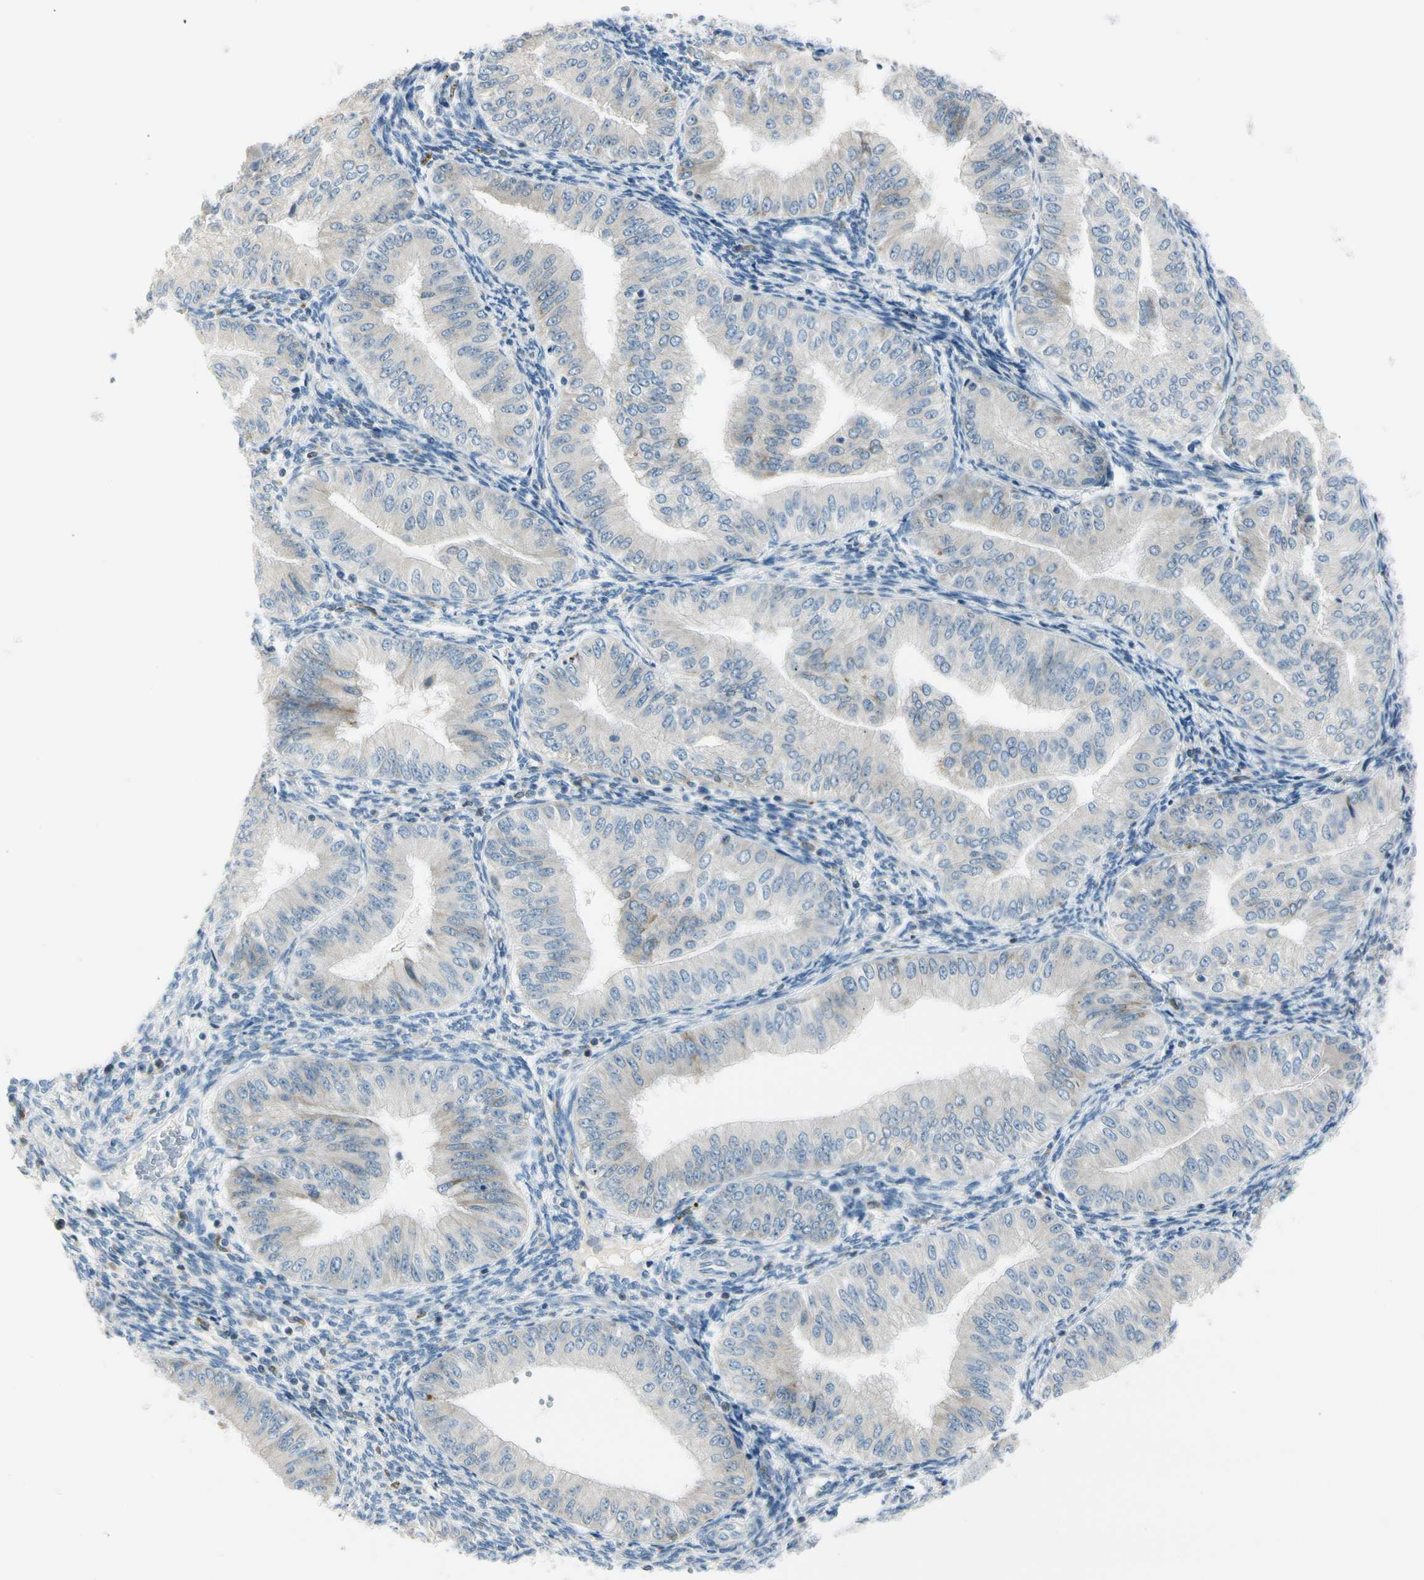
{"staining": {"intensity": "negative", "quantity": "none", "location": "none"}, "tissue": "endometrial cancer", "cell_type": "Tumor cells", "image_type": "cancer", "snomed": [{"axis": "morphology", "description": "Normal tissue, NOS"}, {"axis": "morphology", "description": "Adenocarcinoma, NOS"}, {"axis": "topography", "description": "Endometrium"}], "caption": "This is a micrograph of IHC staining of adenocarcinoma (endometrial), which shows no positivity in tumor cells.", "gene": "TNFSF11", "patient": {"sex": "female", "age": 53}}